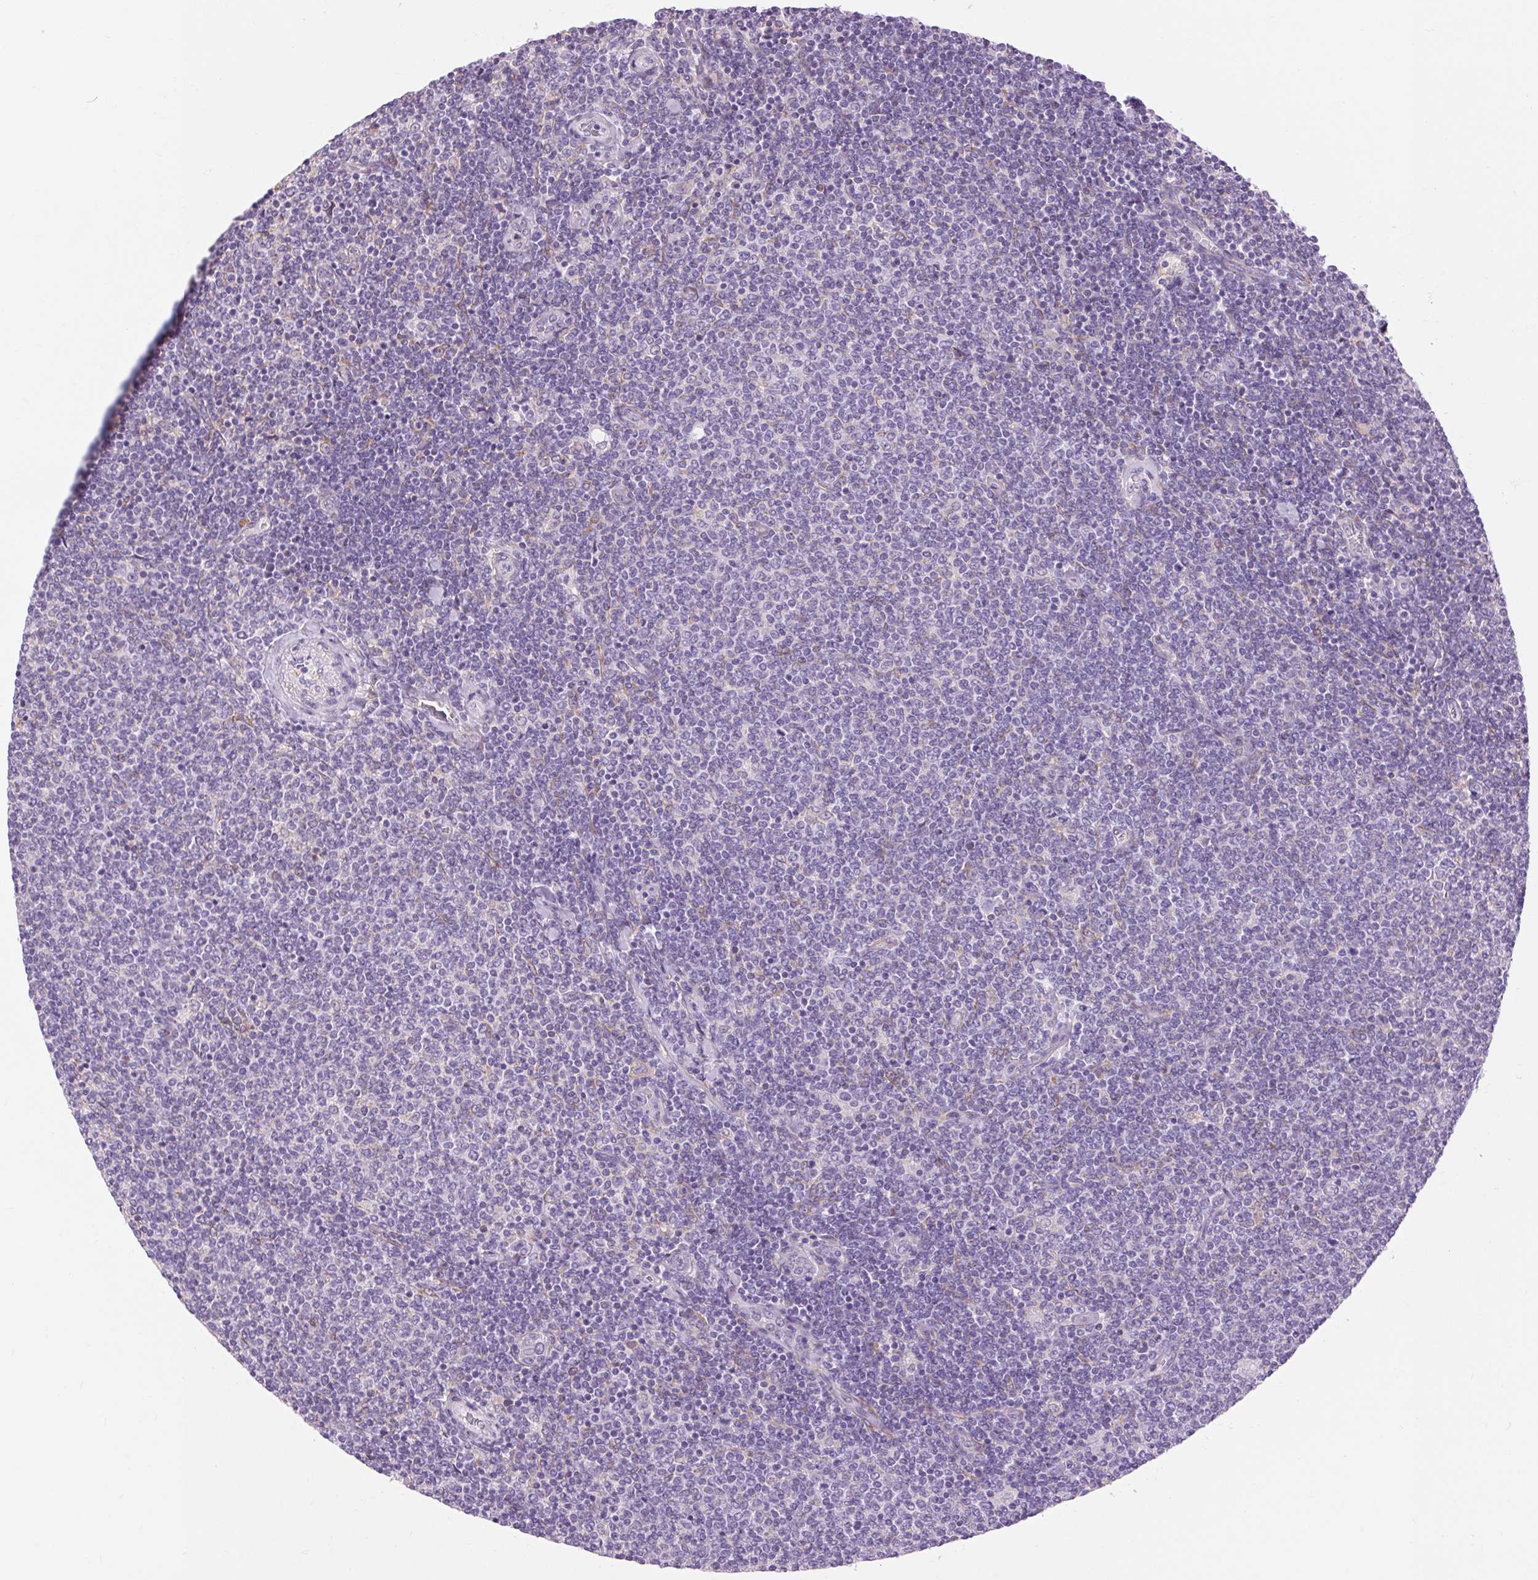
{"staining": {"intensity": "negative", "quantity": "none", "location": "none"}, "tissue": "lymphoma", "cell_type": "Tumor cells", "image_type": "cancer", "snomed": [{"axis": "morphology", "description": "Malignant lymphoma, non-Hodgkin's type, Low grade"}, {"axis": "topography", "description": "Lymph node"}], "caption": "Immunohistochemistry (IHC) of human low-grade malignant lymphoma, non-Hodgkin's type demonstrates no positivity in tumor cells. (DAB immunohistochemistry (IHC) with hematoxylin counter stain).", "gene": "SOWAHC", "patient": {"sex": "male", "age": 52}}